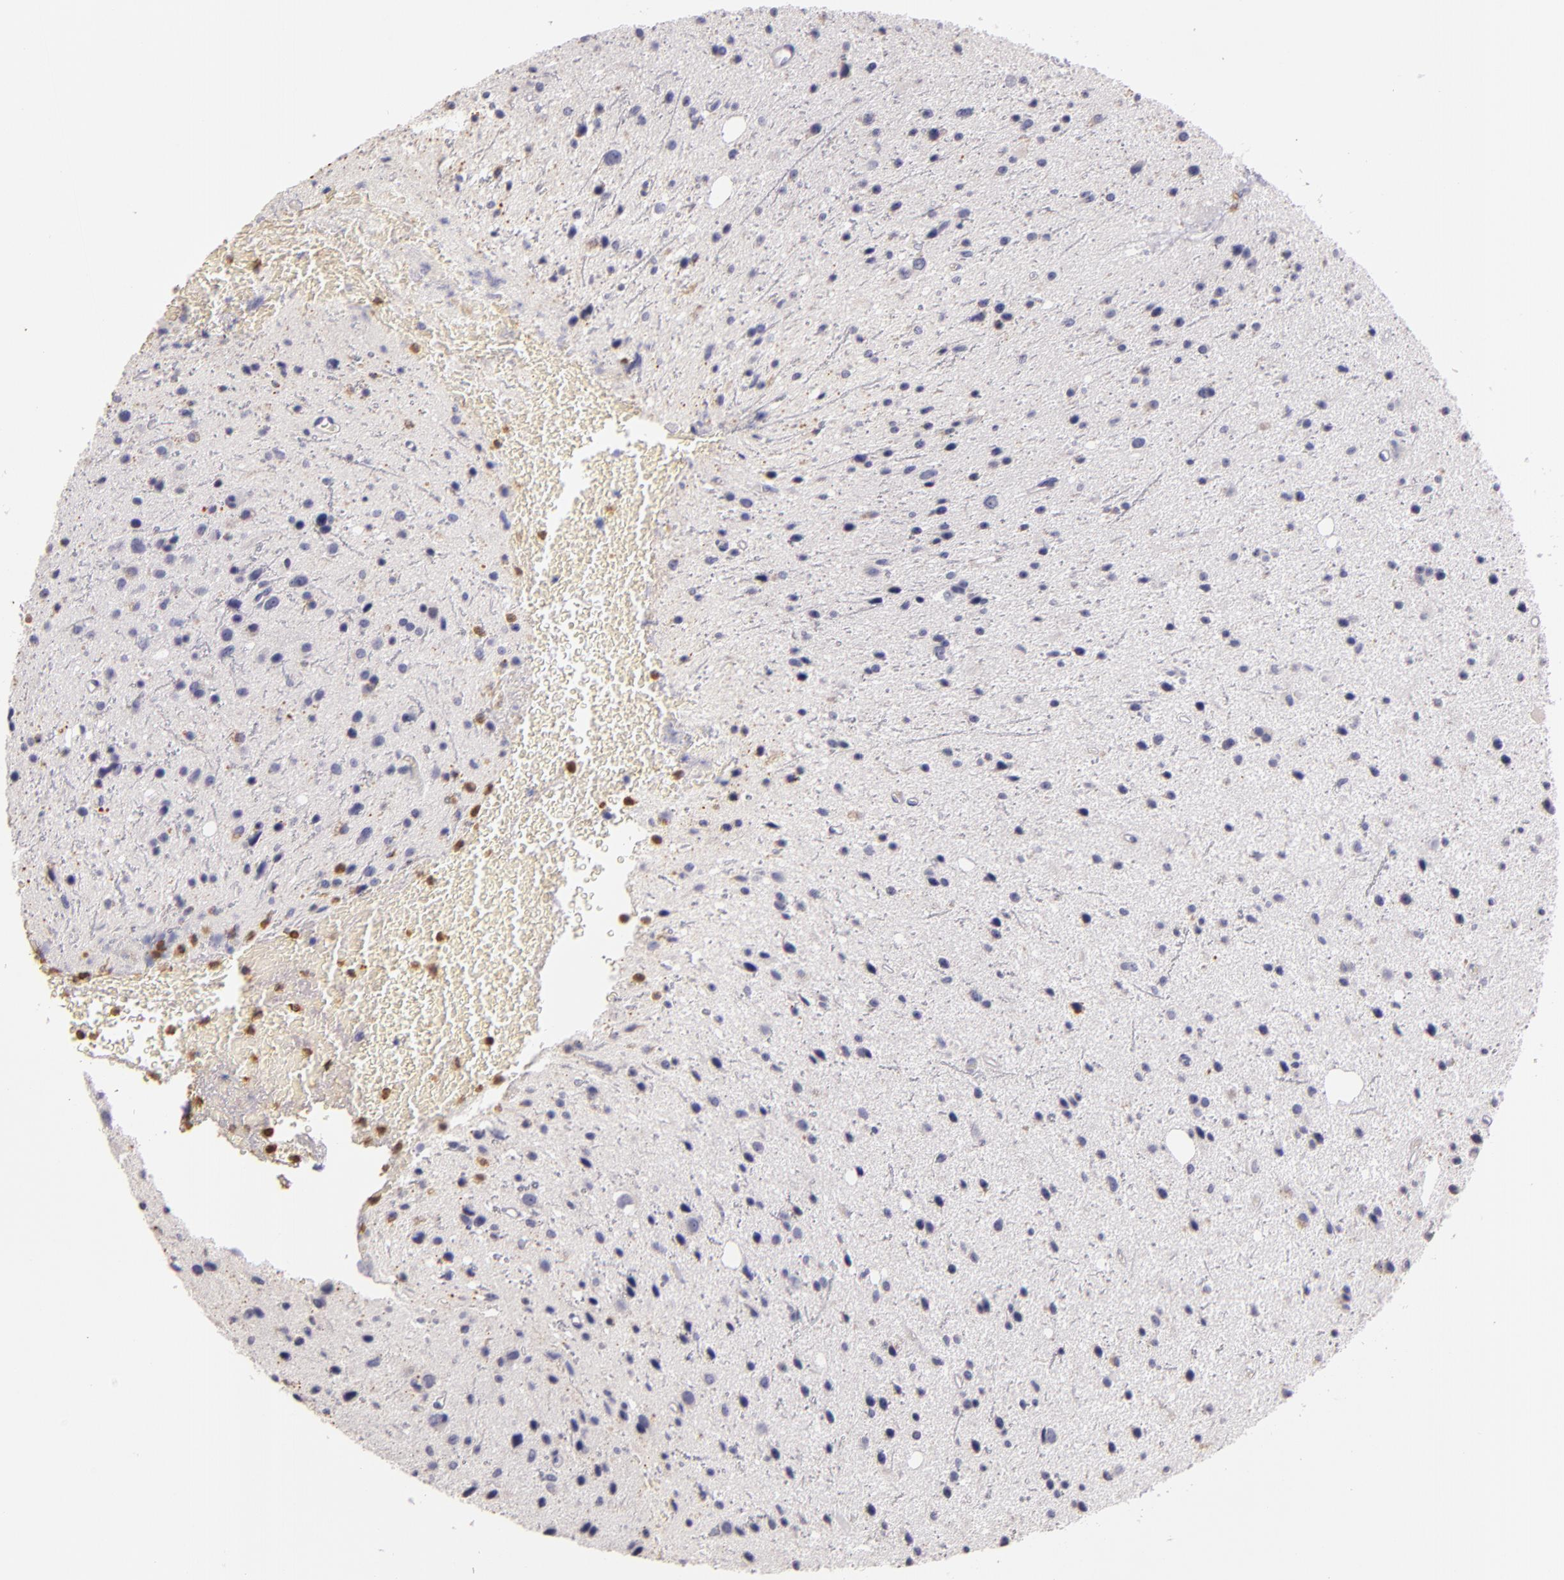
{"staining": {"intensity": "negative", "quantity": "none", "location": "none"}, "tissue": "glioma", "cell_type": "Tumor cells", "image_type": "cancer", "snomed": [{"axis": "morphology", "description": "Glioma, malignant, Low grade"}, {"axis": "topography", "description": "Brain"}], "caption": "Protein analysis of low-grade glioma (malignant) demonstrates no significant positivity in tumor cells.", "gene": "TLR8", "patient": {"sex": "female", "age": 46}}